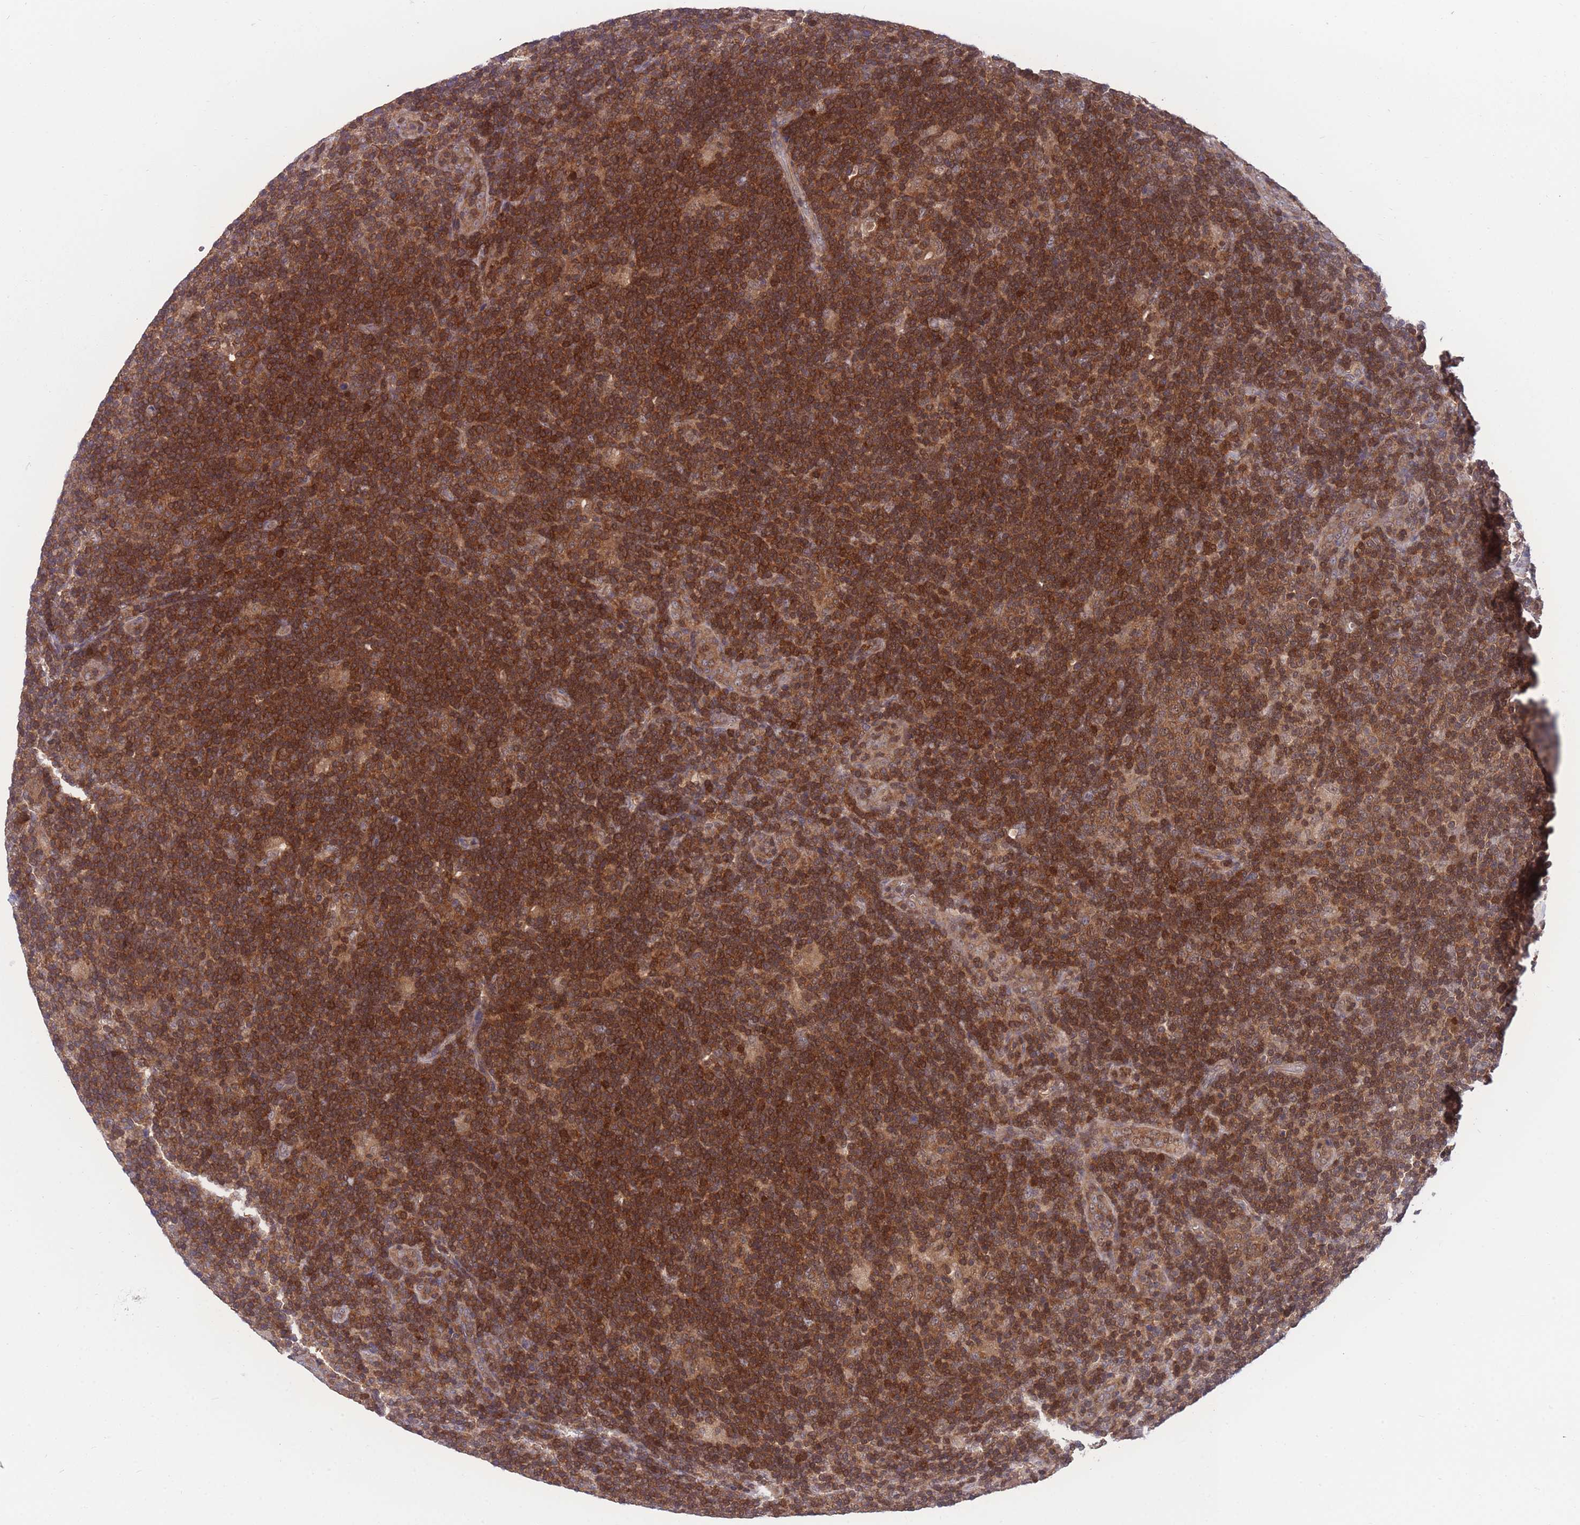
{"staining": {"intensity": "weak", "quantity": ">75%", "location": "cytoplasmic/membranous"}, "tissue": "lymphoma", "cell_type": "Tumor cells", "image_type": "cancer", "snomed": [{"axis": "morphology", "description": "Hodgkin's disease, NOS"}, {"axis": "topography", "description": "Lymph node"}], "caption": "A brown stain shows weak cytoplasmic/membranous positivity of a protein in human lymphoma tumor cells.", "gene": "UBE2N", "patient": {"sex": "female", "age": 57}}